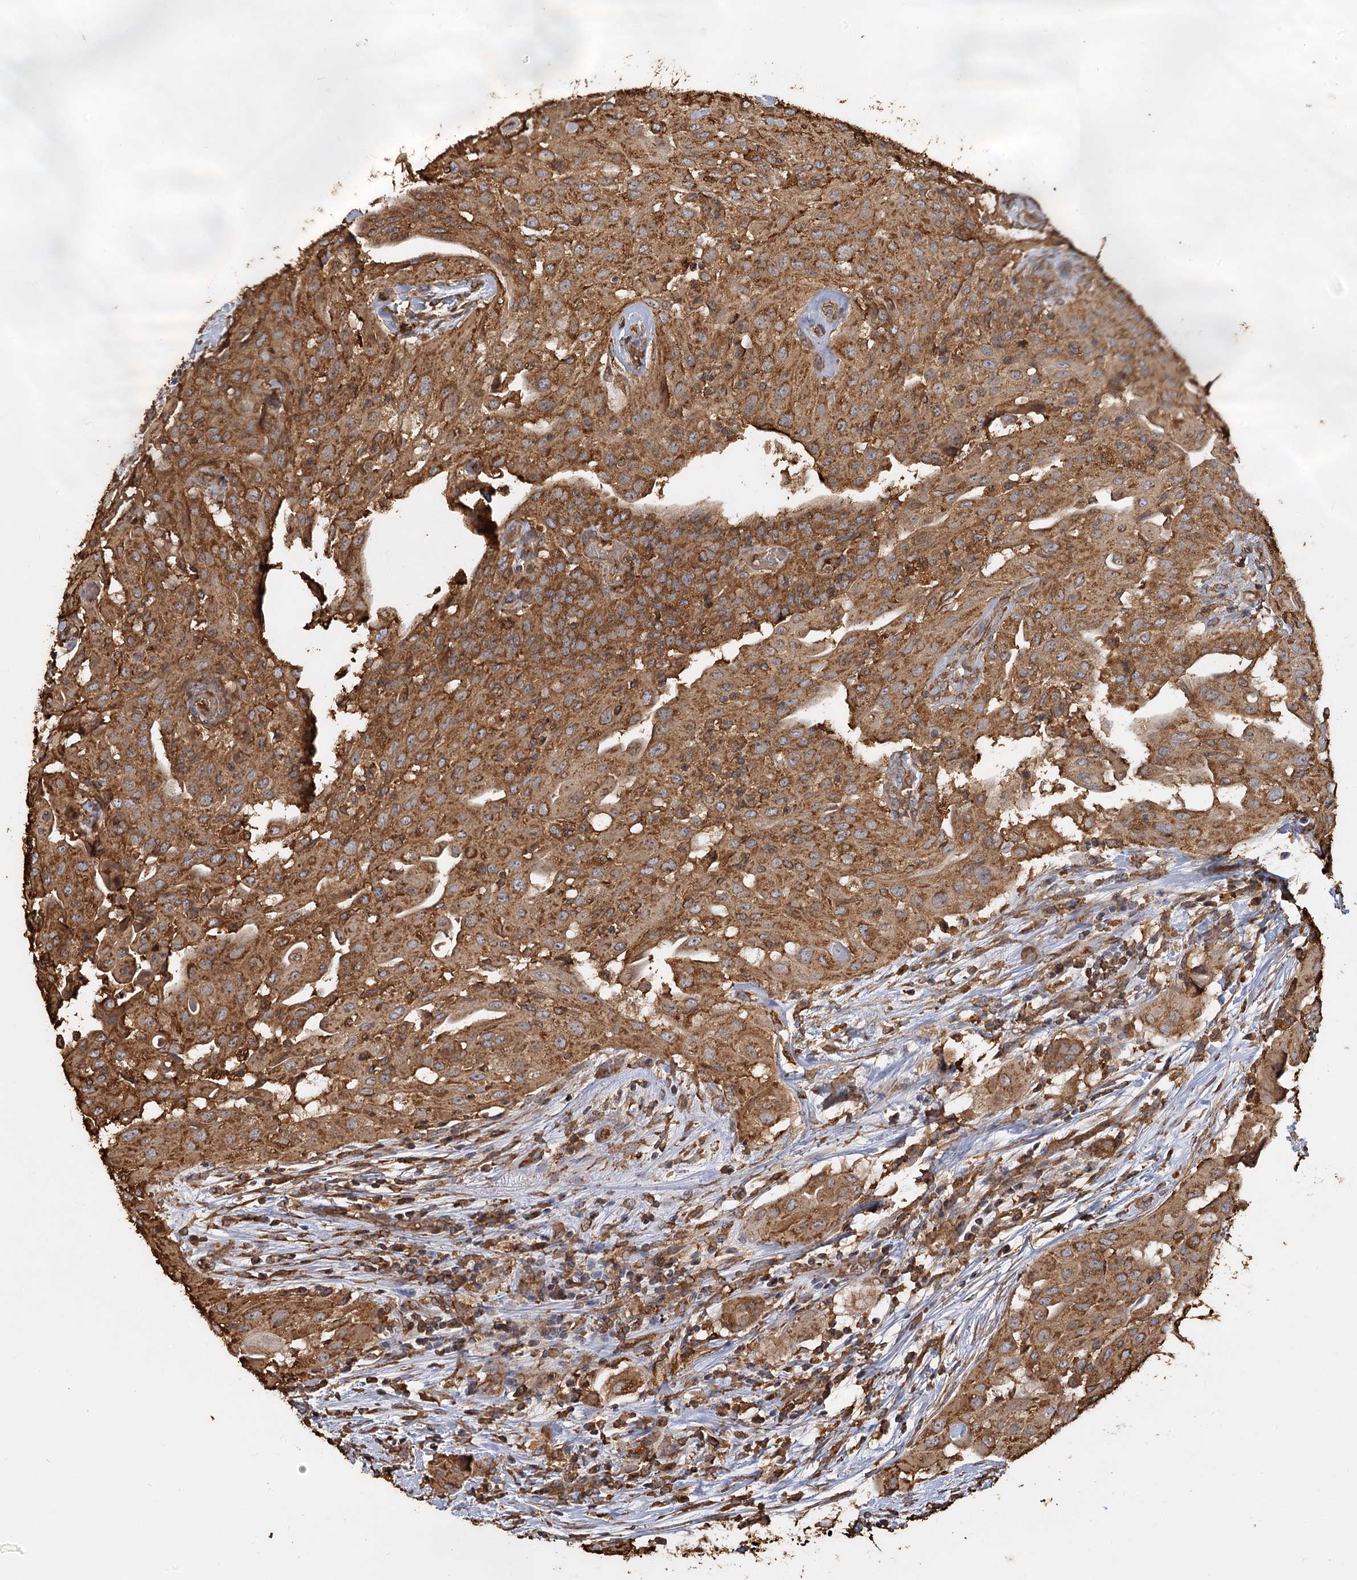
{"staining": {"intensity": "moderate", "quantity": ">75%", "location": "cytoplasmic/membranous"}, "tissue": "thyroid cancer", "cell_type": "Tumor cells", "image_type": "cancer", "snomed": [{"axis": "morphology", "description": "Papillary adenocarcinoma, NOS"}, {"axis": "topography", "description": "Thyroid gland"}], "caption": "A photomicrograph of human thyroid cancer stained for a protein displays moderate cytoplasmic/membranous brown staining in tumor cells. Nuclei are stained in blue.", "gene": "PIK3C2A", "patient": {"sex": "female", "age": 59}}